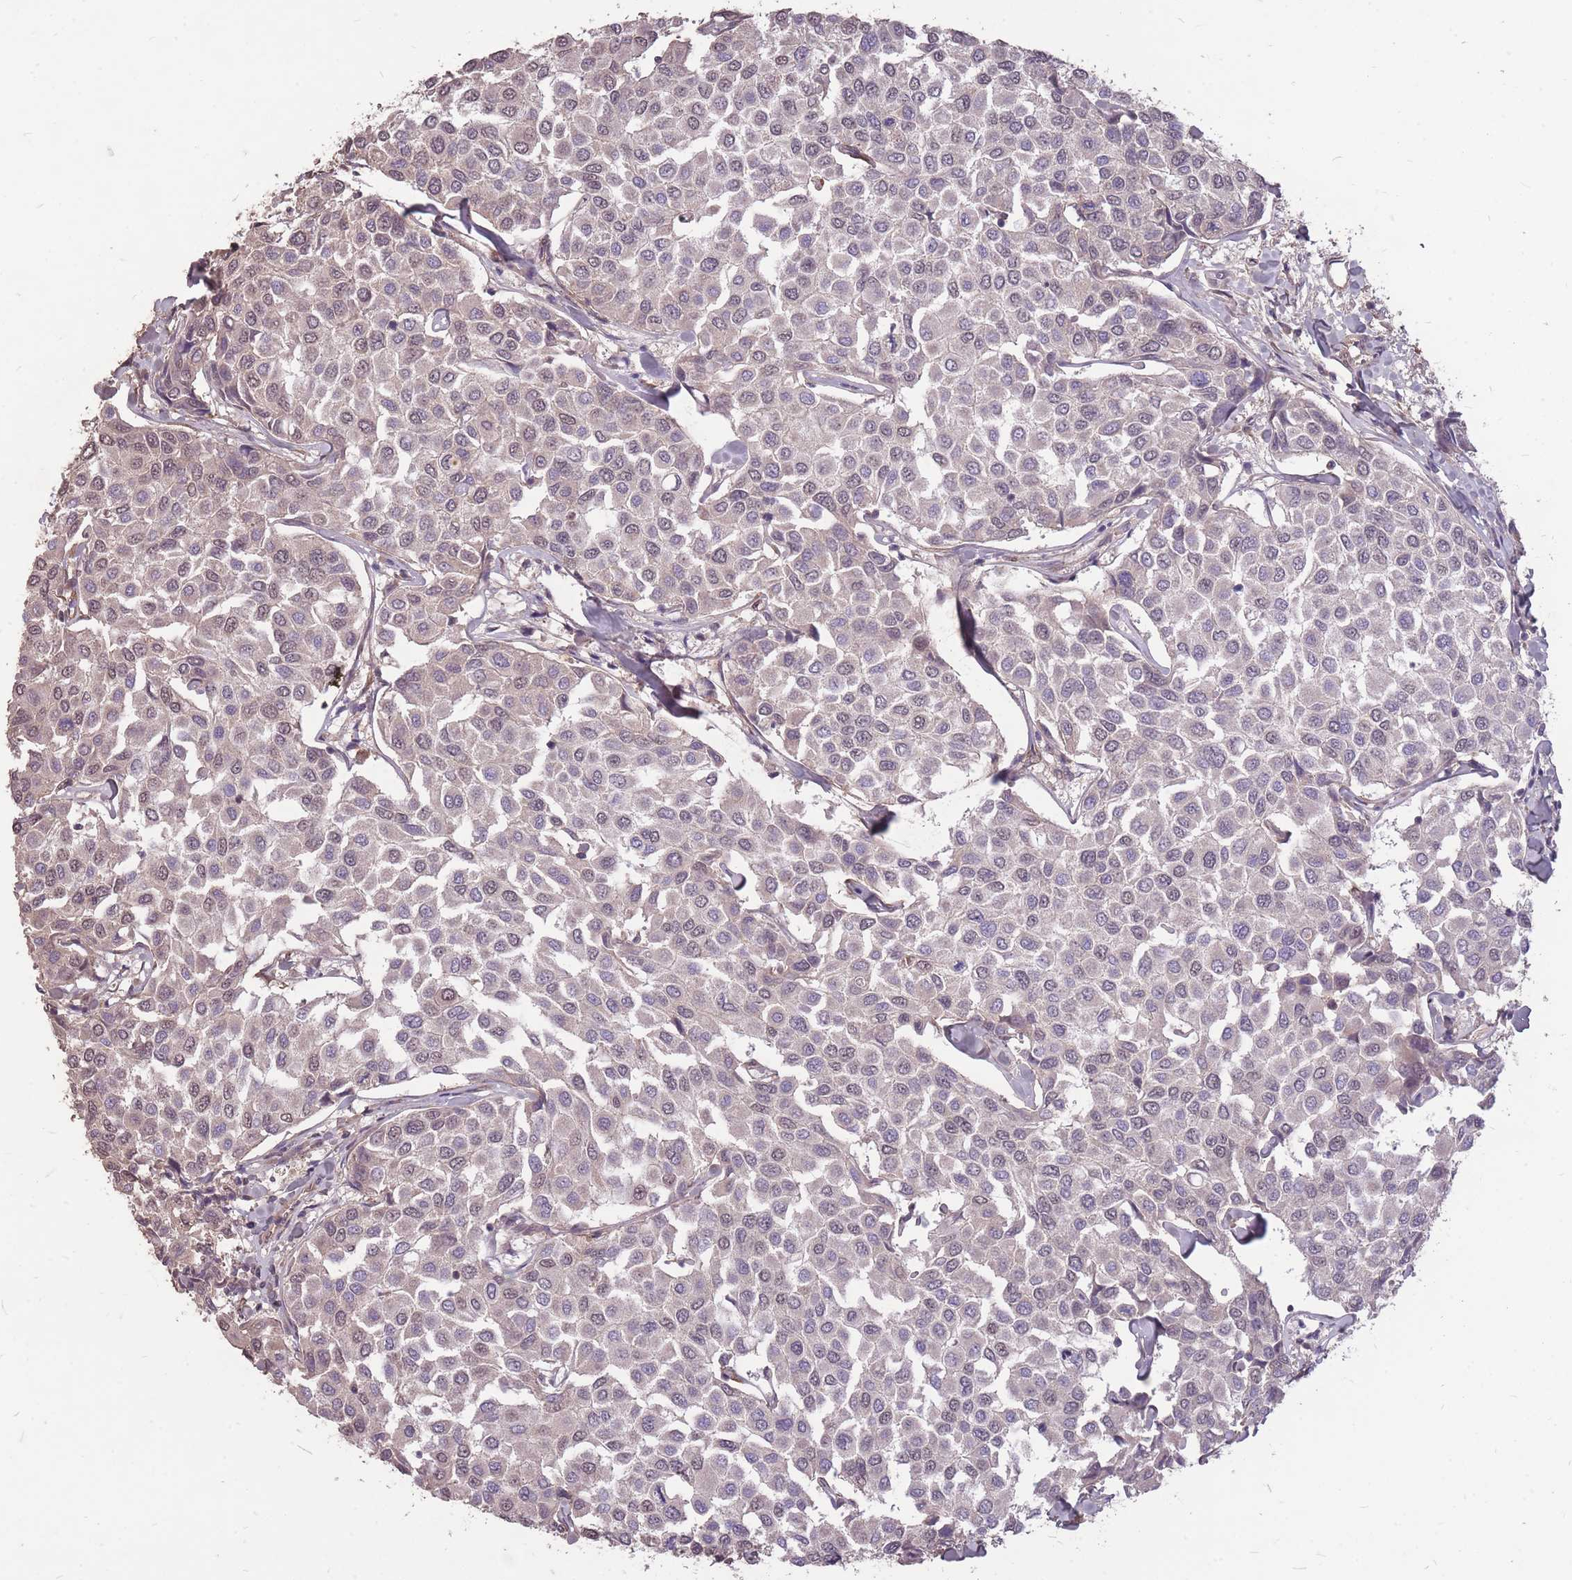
{"staining": {"intensity": "negative", "quantity": "none", "location": "none"}, "tissue": "breast cancer", "cell_type": "Tumor cells", "image_type": "cancer", "snomed": [{"axis": "morphology", "description": "Duct carcinoma"}, {"axis": "topography", "description": "Breast"}], "caption": "Immunohistochemistry (IHC) micrograph of breast invasive ductal carcinoma stained for a protein (brown), which shows no positivity in tumor cells.", "gene": "DYNC1LI2", "patient": {"sex": "female", "age": 55}}